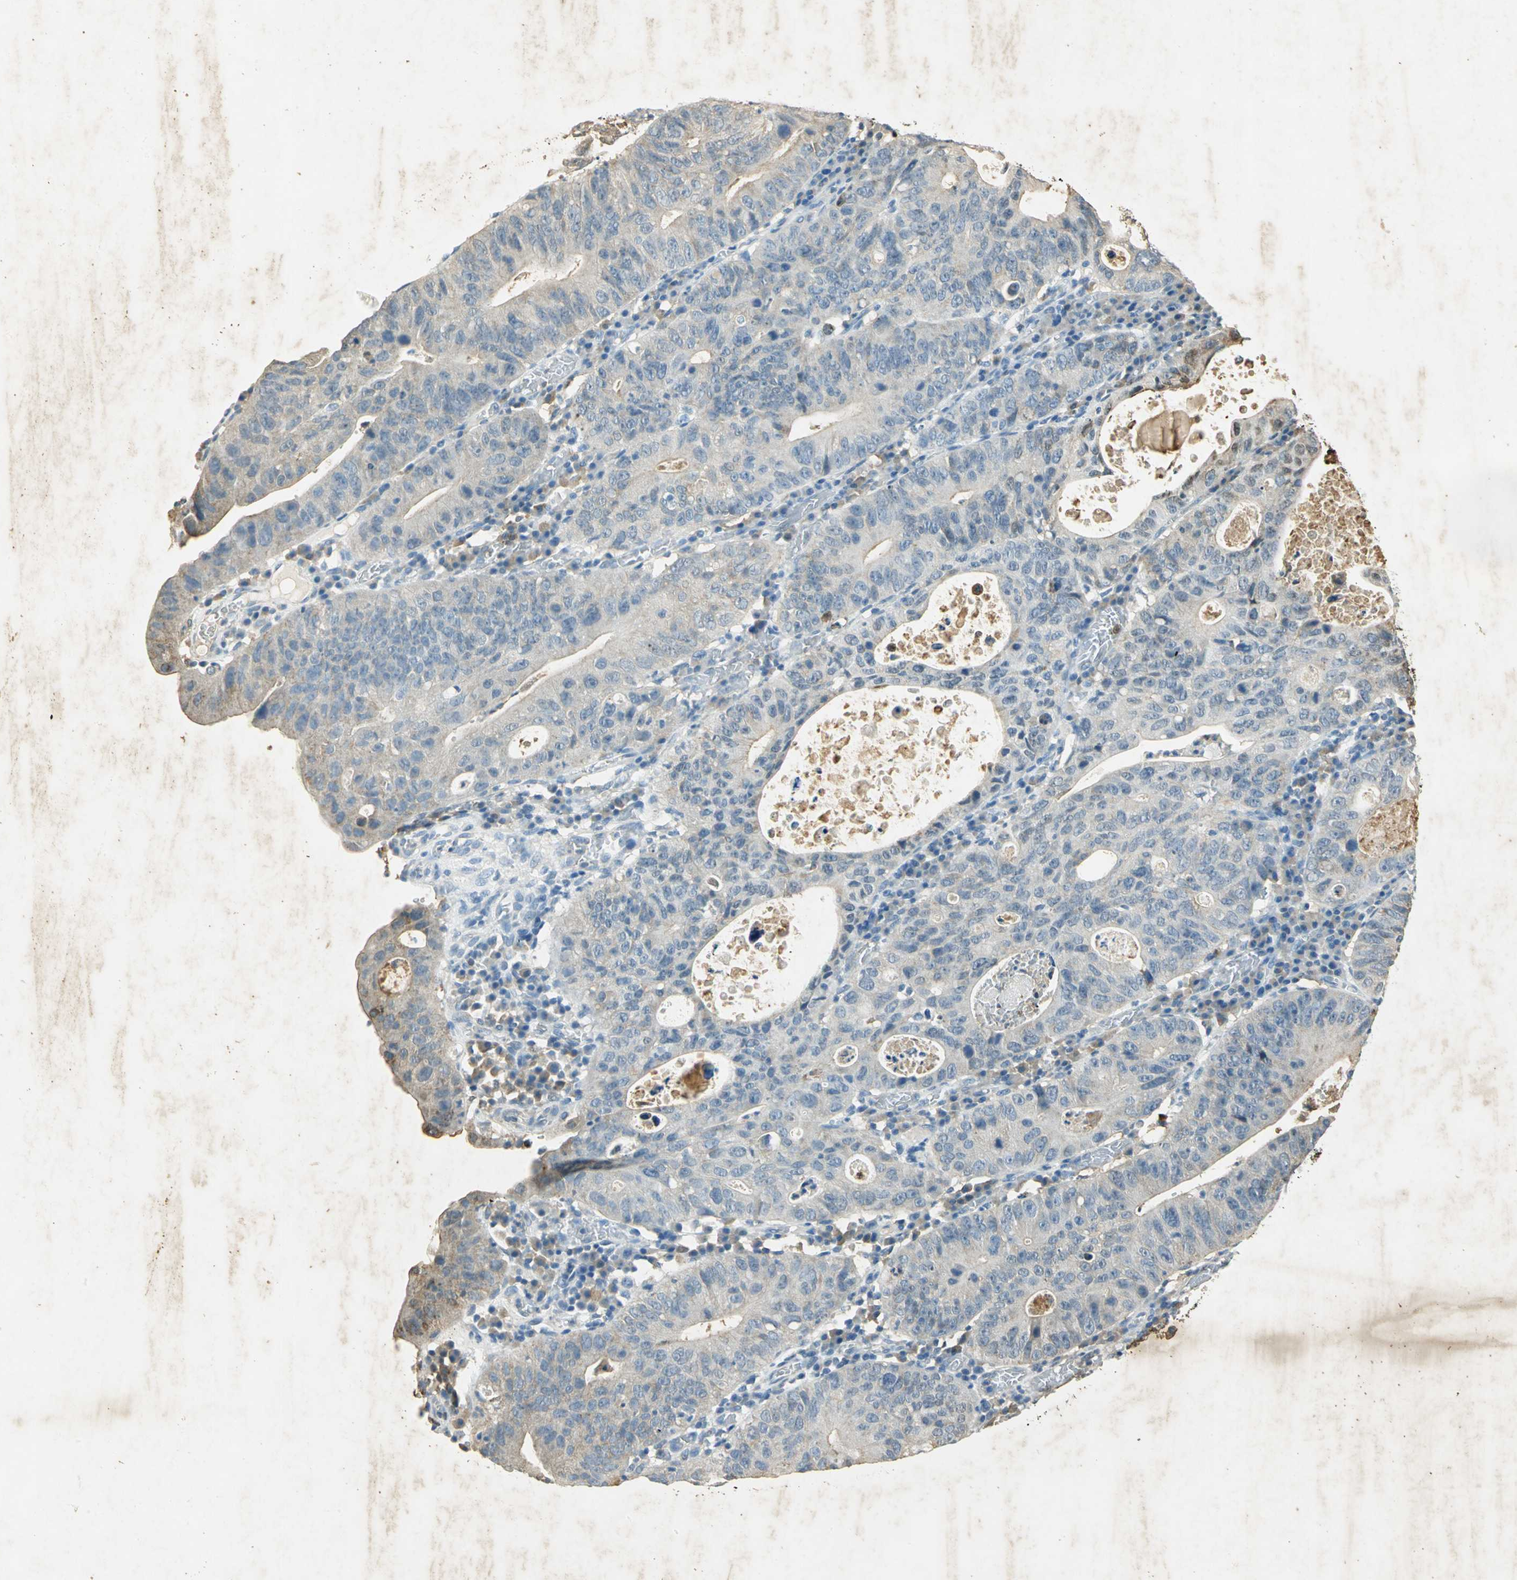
{"staining": {"intensity": "weak", "quantity": "<25%", "location": "cytoplasmic/membranous"}, "tissue": "stomach cancer", "cell_type": "Tumor cells", "image_type": "cancer", "snomed": [{"axis": "morphology", "description": "Adenocarcinoma, NOS"}, {"axis": "topography", "description": "Stomach"}], "caption": "This photomicrograph is of adenocarcinoma (stomach) stained with immunohistochemistry (IHC) to label a protein in brown with the nuclei are counter-stained blue. There is no staining in tumor cells. (Immunohistochemistry (ihc), brightfield microscopy, high magnification).", "gene": "ANXA4", "patient": {"sex": "male", "age": 59}}